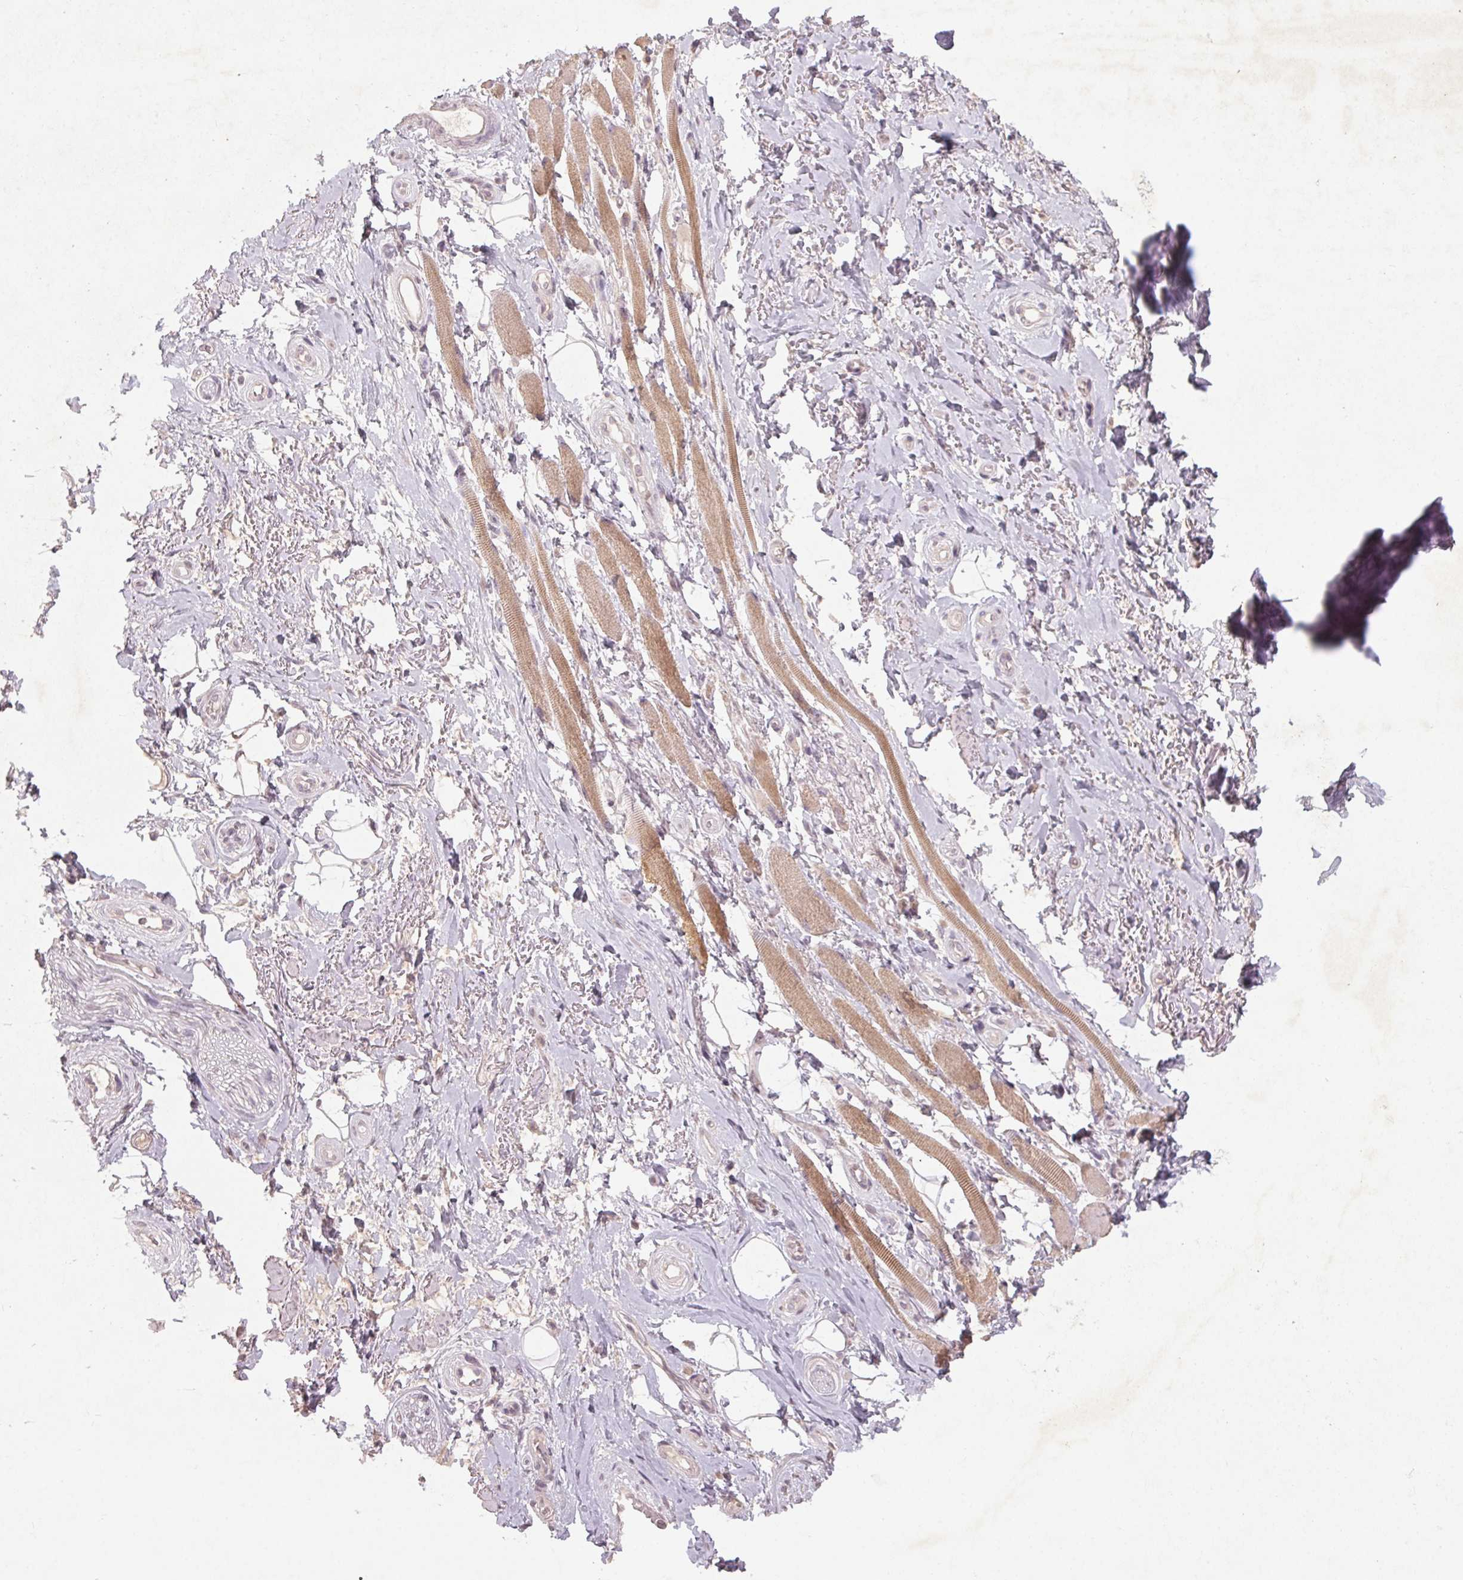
{"staining": {"intensity": "negative", "quantity": "none", "location": "none"}, "tissue": "adipose tissue", "cell_type": "Adipocytes", "image_type": "normal", "snomed": [{"axis": "morphology", "description": "Normal tissue, NOS"}, {"axis": "topography", "description": "Anal"}, {"axis": "topography", "description": "Peripheral nerve tissue"}], "caption": "Adipocytes are negative for brown protein staining in unremarkable adipose tissue. Brightfield microscopy of immunohistochemistry (IHC) stained with DAB (brown) and hematoxylin (blue), captured at high magnification.", "gene": "ENSG00000255641", "patient": {"sex": "male", "age": 53}}